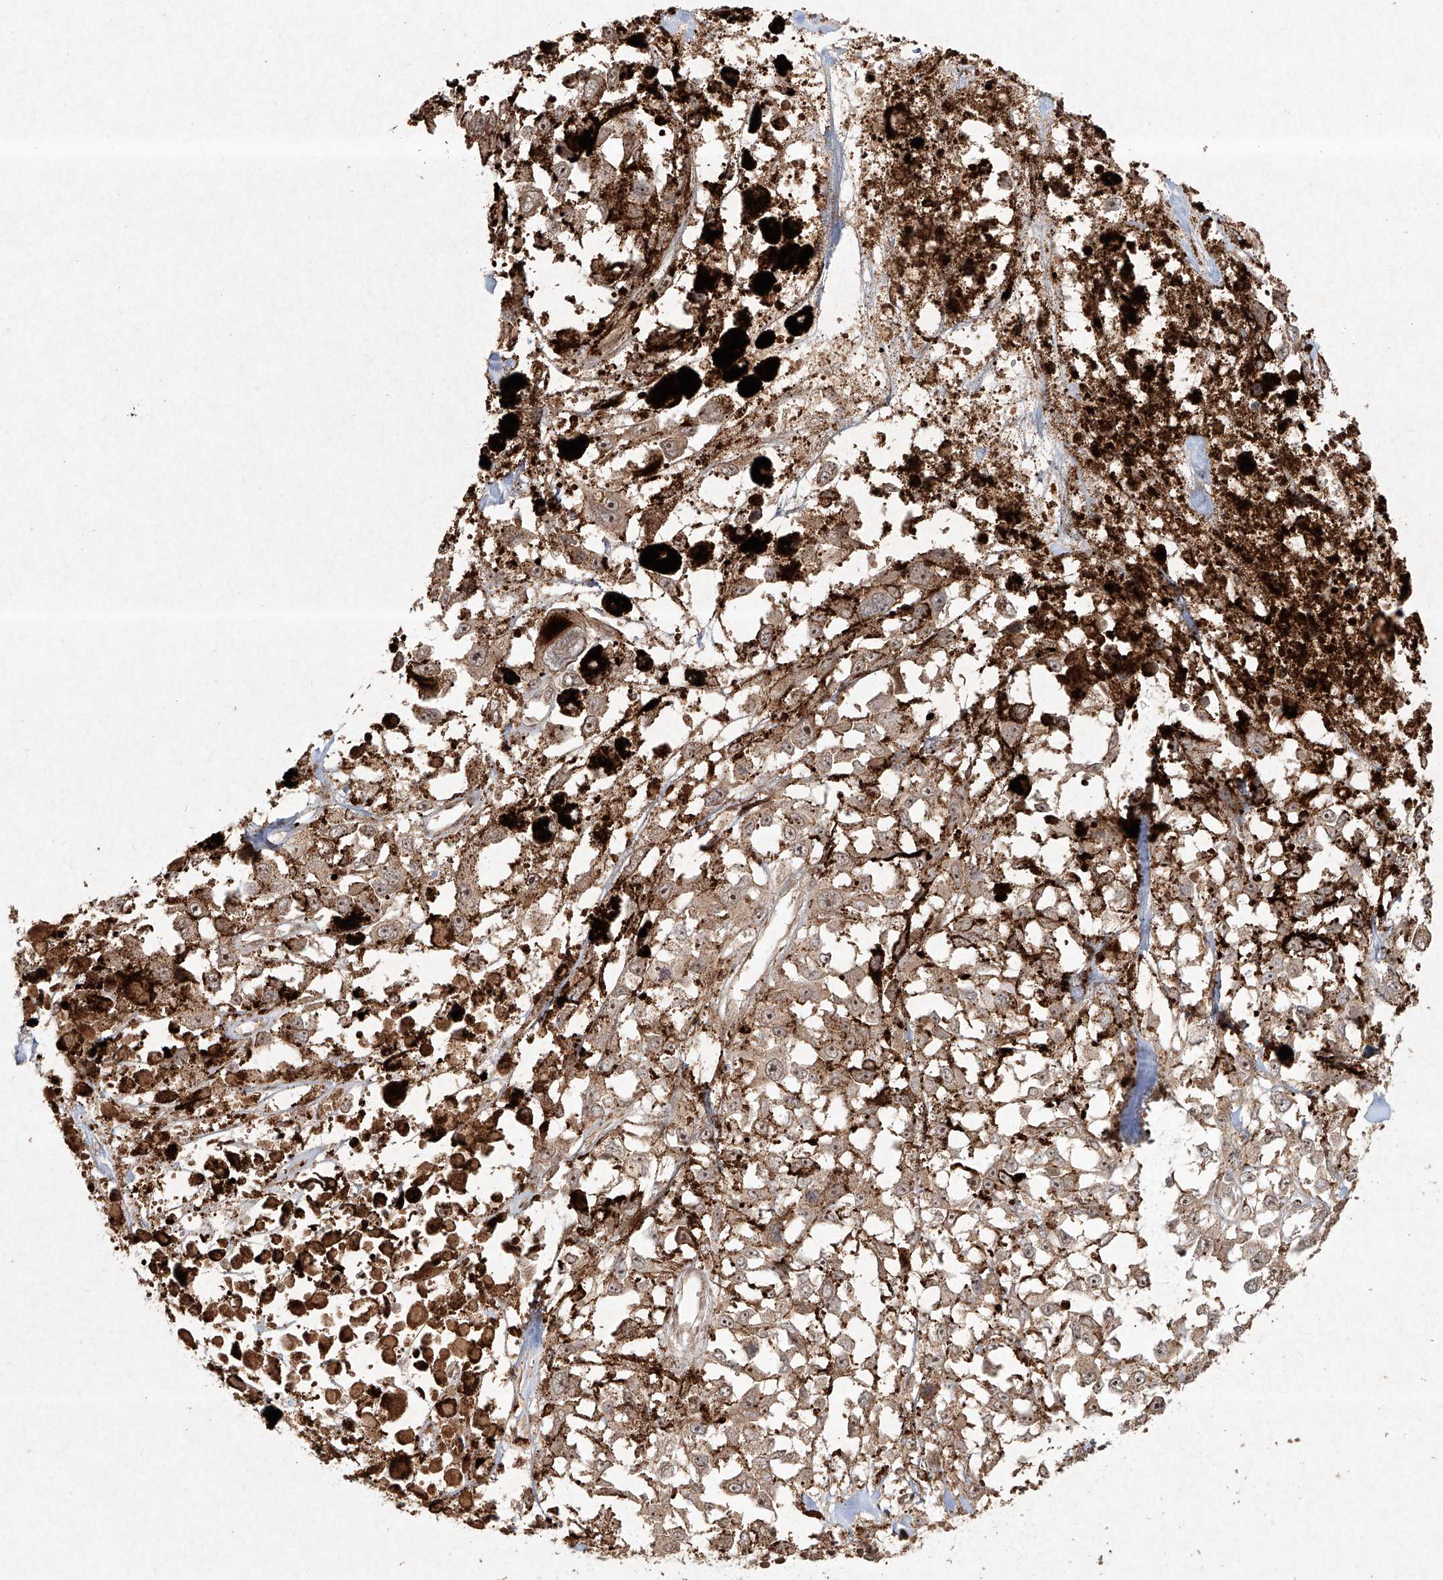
{"staining": {"intensity": "weak", "quantity": ">75%", "location": "cytoplasmic/membranous,nuclear"}, "tissue": "melanoma", "cell_type": "Tumor cells", "image_type": "cancer", "snomed": [{"axis": "morphology", "description": "Malignant melanoma, Metastatic site"}, {"axis": "topography", "description": "Lymph node"}], "caption": "Malignant melanoma (metastatic site) stained for a protein (brown) demonstrates weak cytoplasmic/membranous and nuclear positive expression in about >75% of tumor cells.", "gene": "CYYR1", "patient": {"sex": "male", "age": 59}}